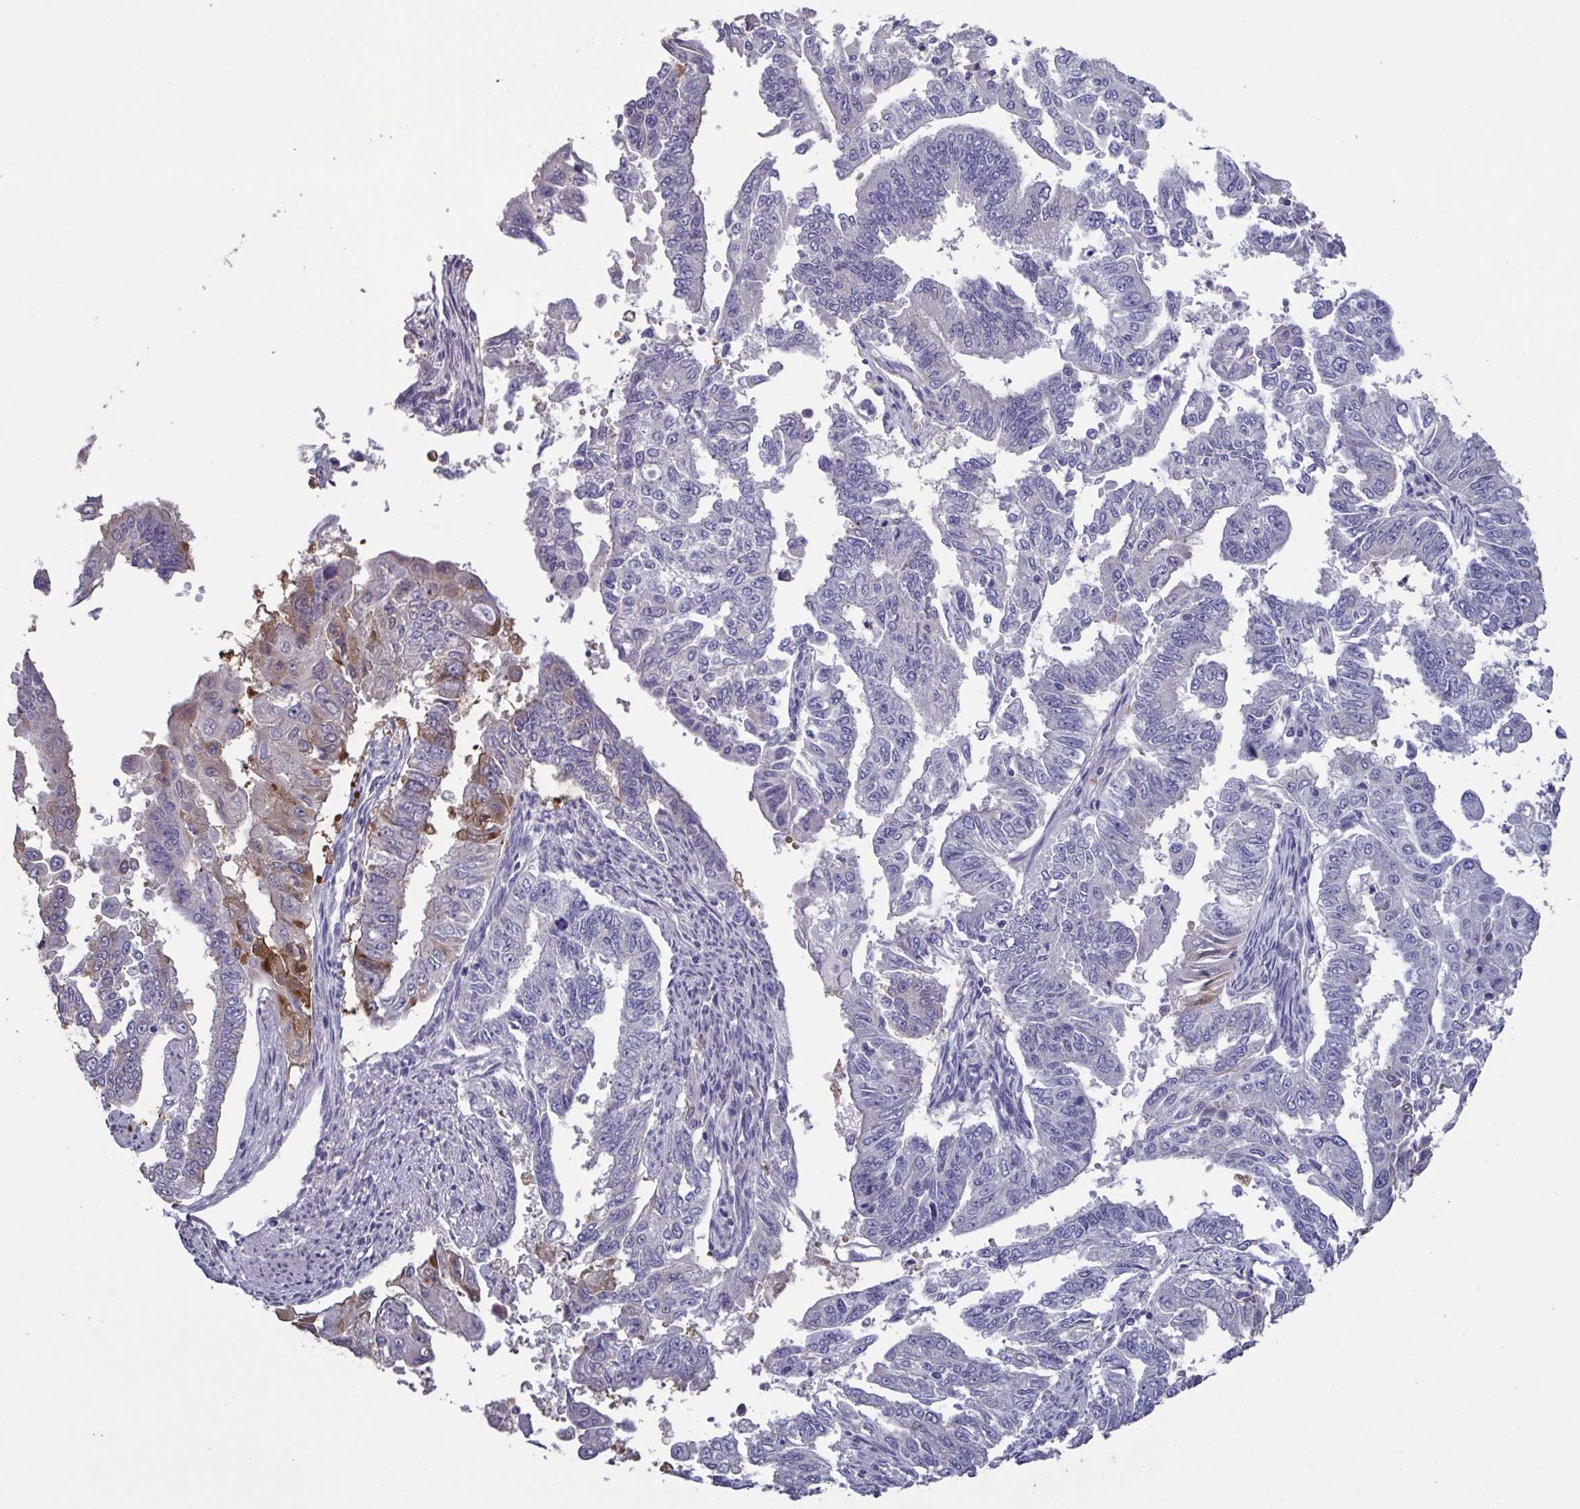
{"staining": {"intensity": "moderate", "quantity": "<25%", "location": "cytoplasmic/membranous"}, "tissue": "endometrial cancer", "cell_type": "Tumor cells", "image_type": "cancer", "snomed": [{"axis": "morphology", "description": "Adenocarcinoma, NOS"}, {"axis": "topography", "description": "Uterus"}], "caption": "A brown stain highlights moderate cytoplasmic/membranous positivity of a protein in human endometrial adenocarcinoma tumor cells.", "gene": "GLDC", "patient": {"sex": "female", "age": 59}}